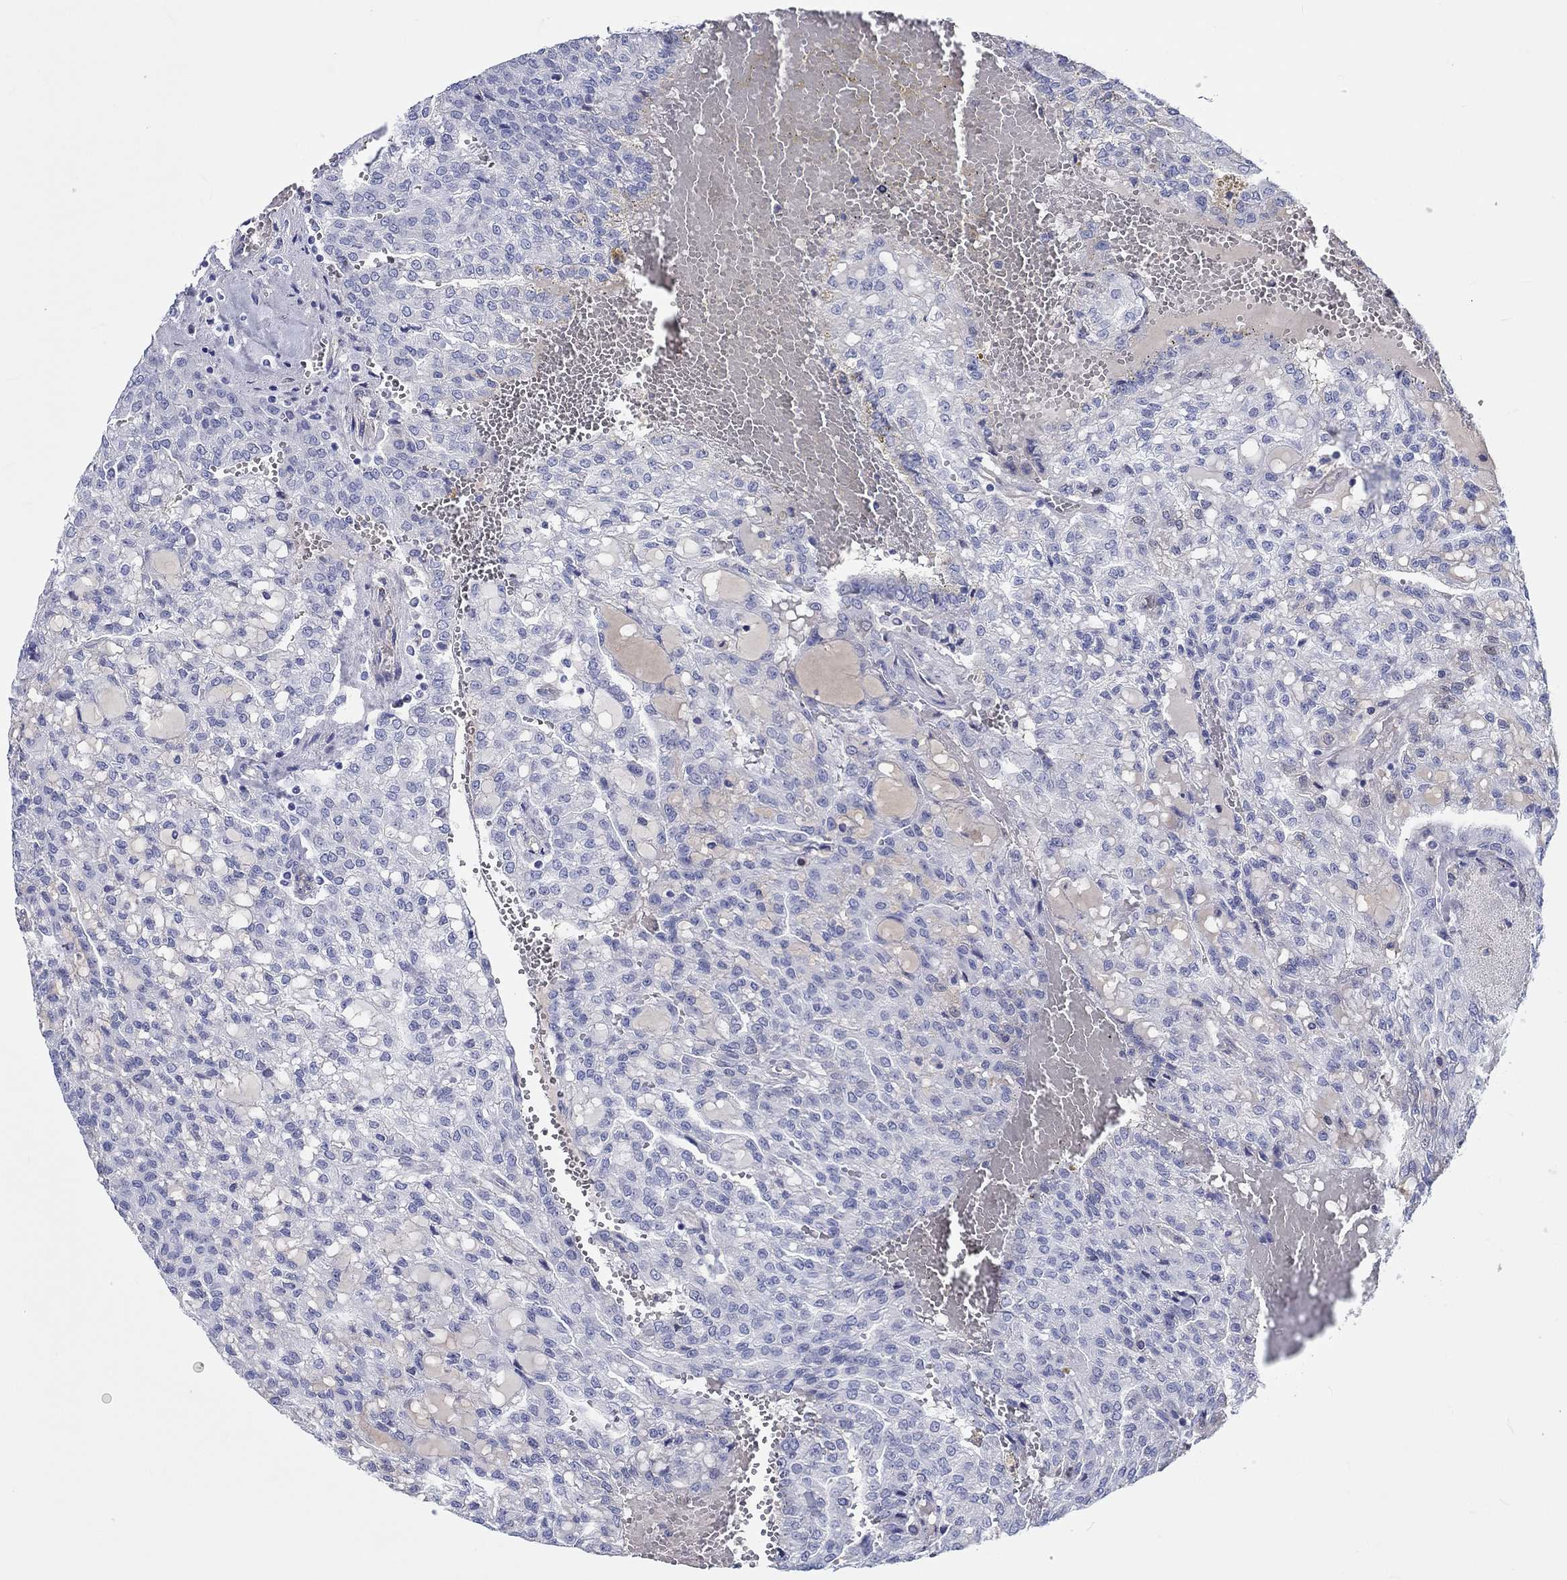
{"staining": {"intensity": "negative", "quantity": "none", "location": "none"}, "tissue": "renal cancer", "cell_type": "Tumor cells", "image_type": "cancer", "snomed": [{"axis": "morphology", "description": "Adenocarcinoma, NOS"}, {"axis": "topography", "description": "Kidney"}], "caption": "Human adenocarcinoma (renal) stained for a protein using IHC reveals no expression in tumor cells.", "gene": "CDY2B", "patient": {"sex": "male", "age": 63}}